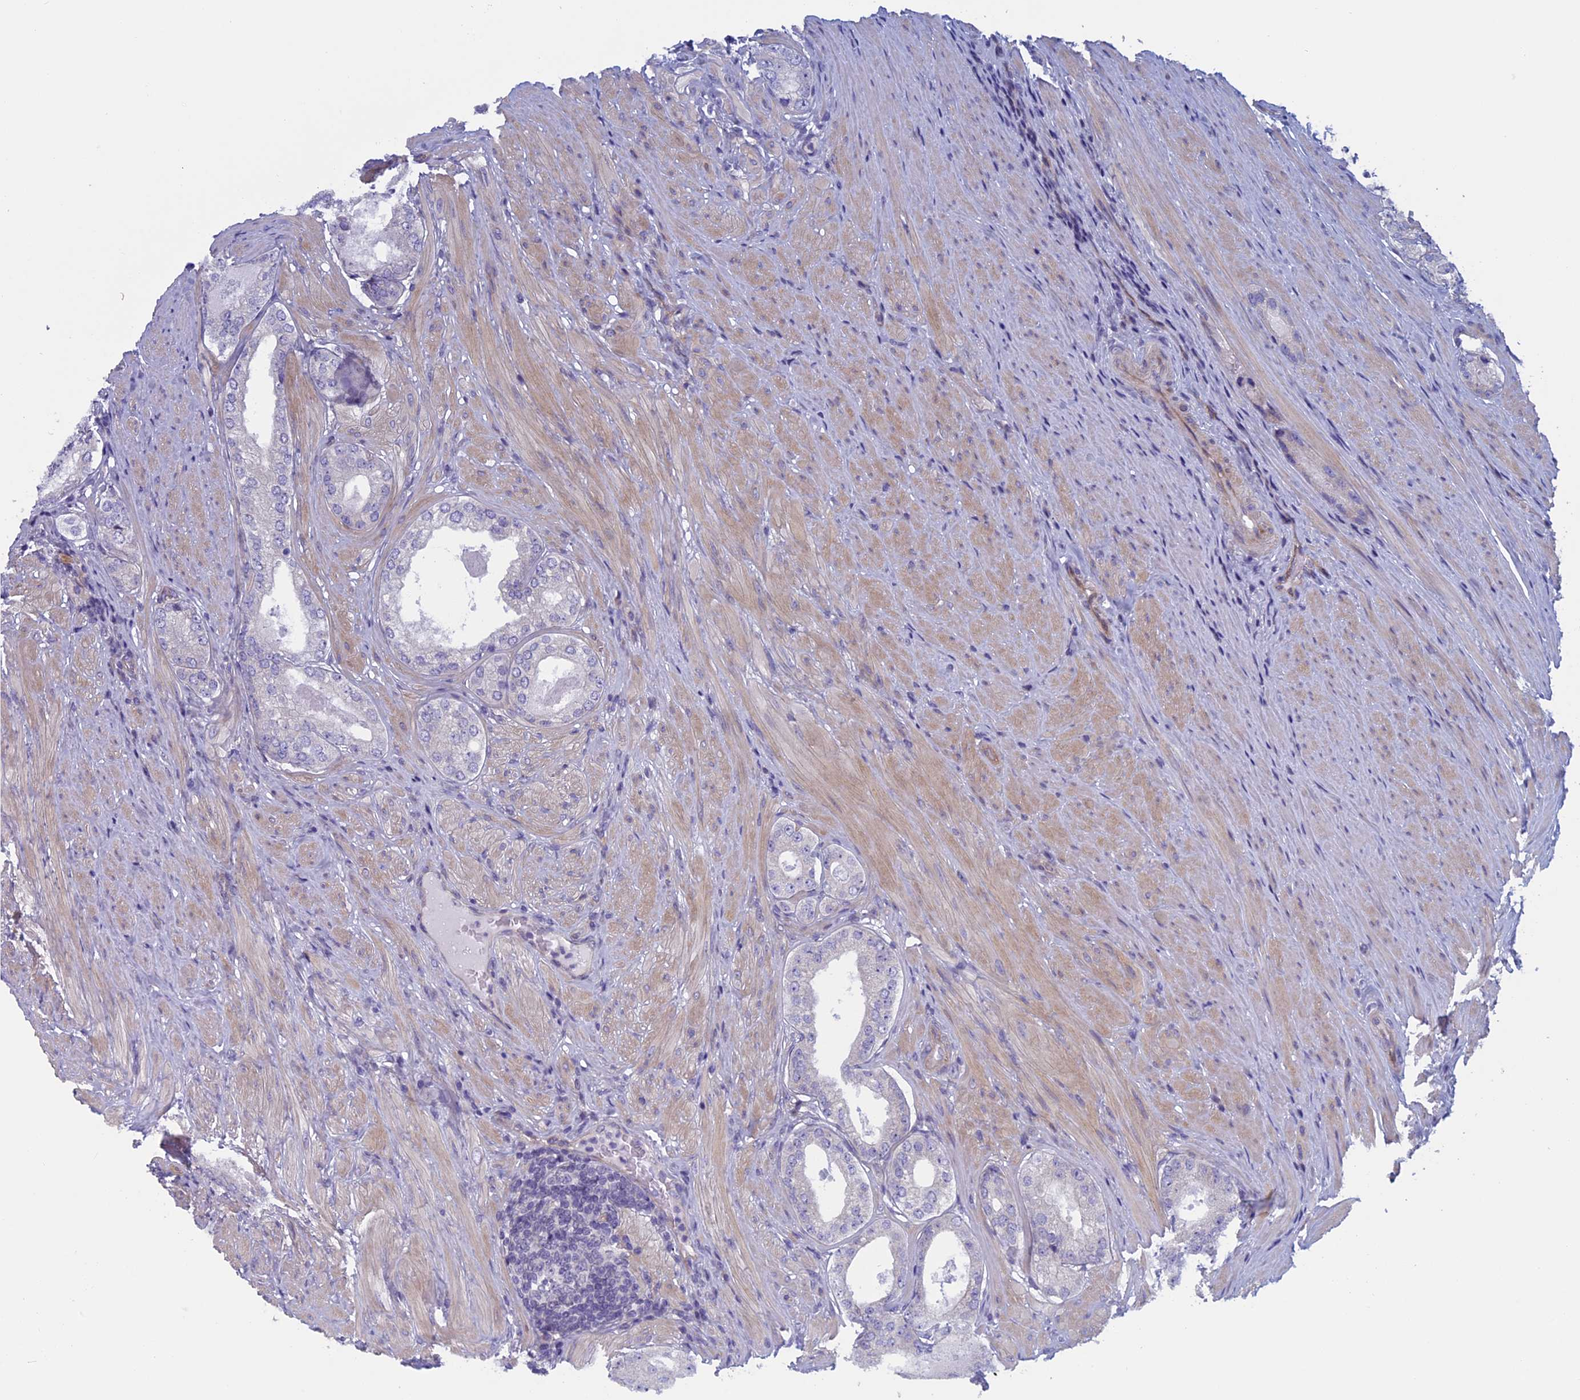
{"staining": {"intensity": "negative", "quantity": "none", "location": "none"}, "tissue": "prostate cancer", "cell_type": "Tumor cells", "image_type": "cancer", "snomed": [{"axis": "morphology", "description": "Adenocarcinoma, Low grade"}, {"axis": "topography", "description": "Prostate"}], "caption": "Photomicrograph shows no significant protein expression in tumor cells of prostate cancer (low-grade adenocarcinoma).", "gene": "CNOT6L", "patient": {"sex": "male", "age": 68}}